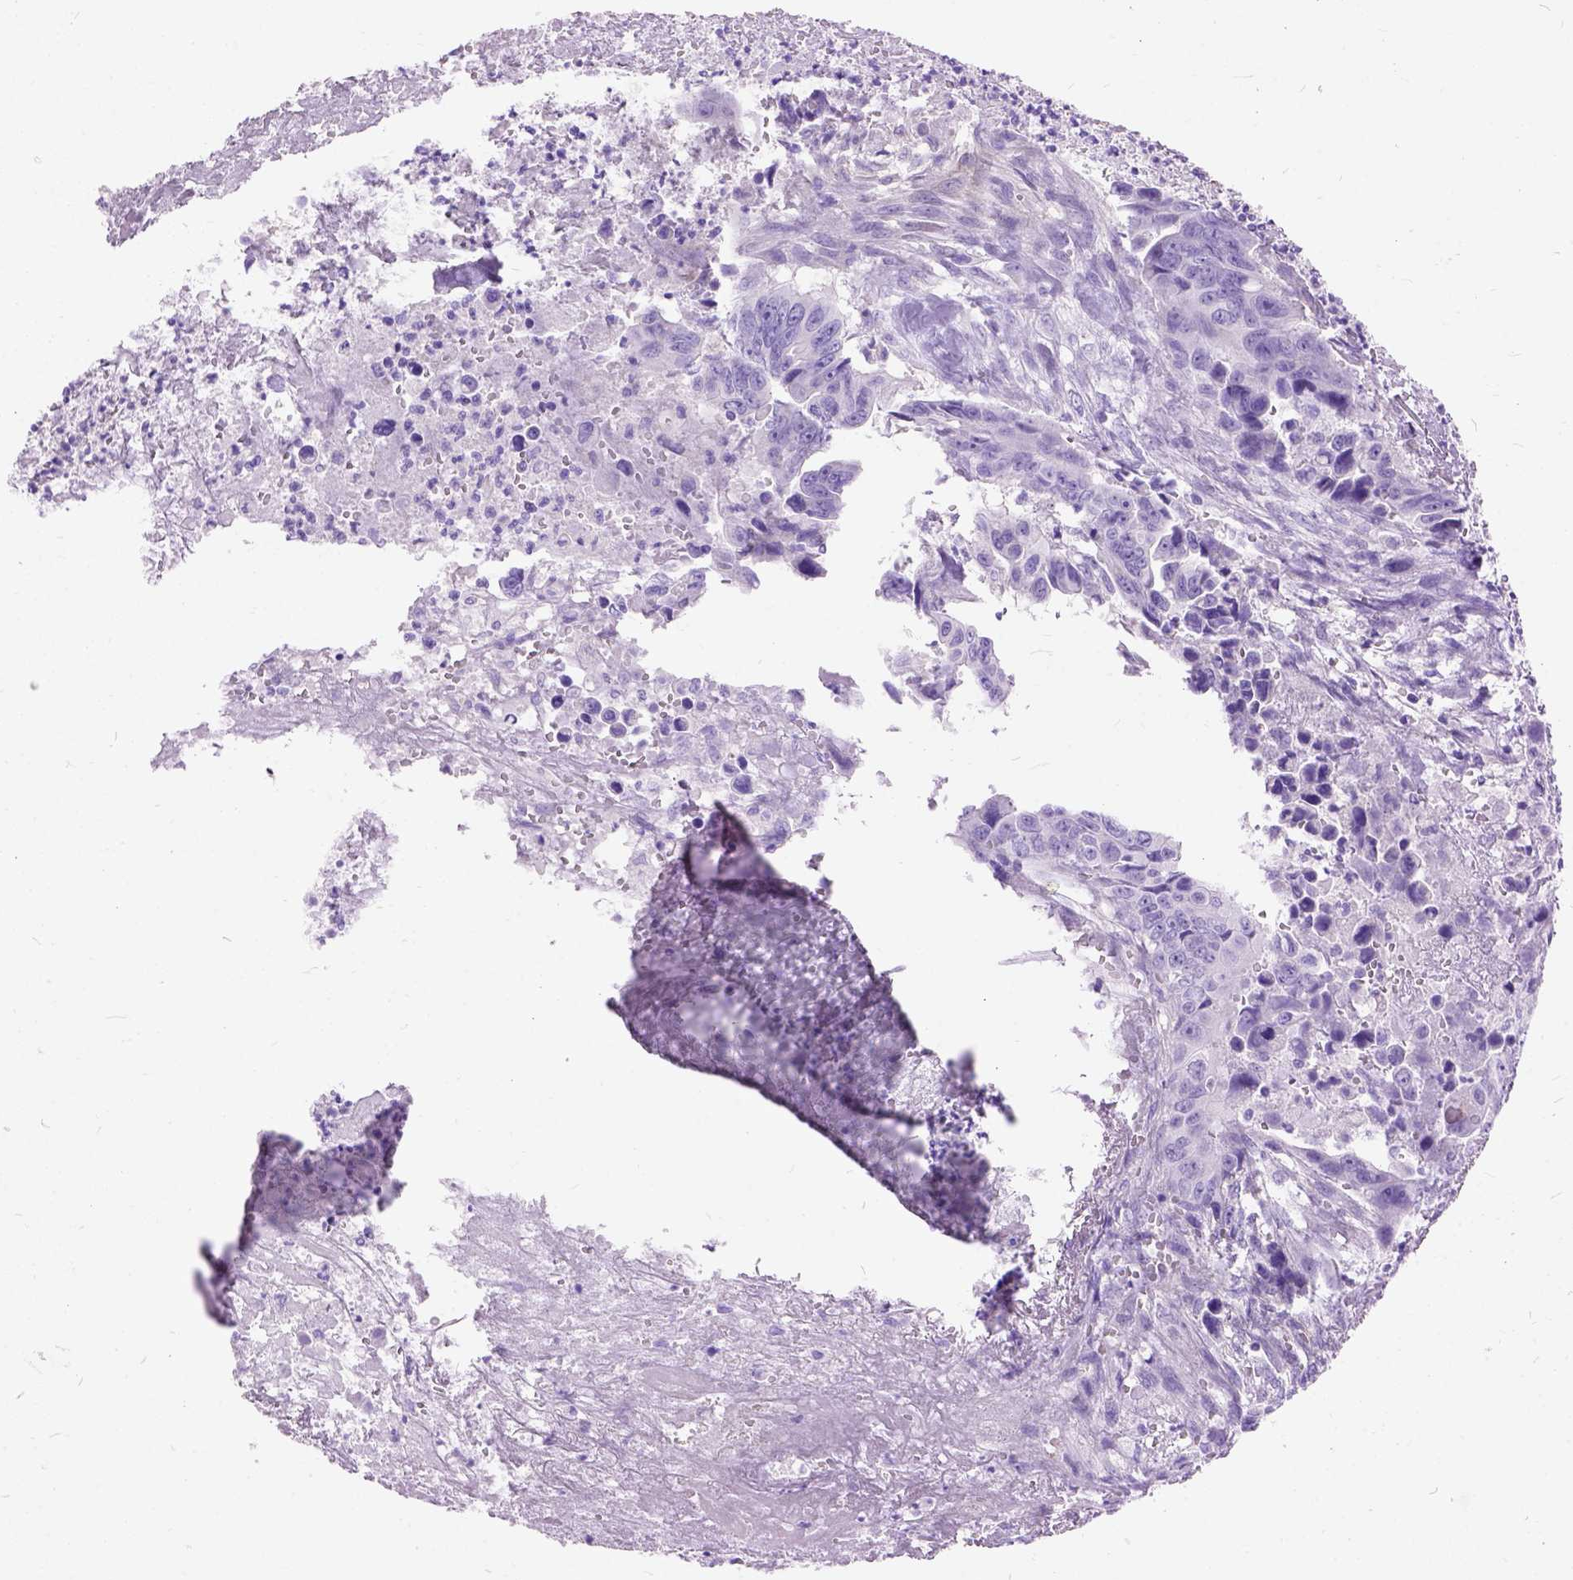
{"staining": {"intensity": "negative", "quantity": "none", "location": "none"}, "tissue": "colorectal cancer", "cell_type": "Tumor cells", "image_type": "cancer", "snomed": [{"axis": "morphology", "description": "Adenocarcinoma, NOS"}, {"axis": "topography", "description": "Colon"}], "caption": "The histopathology image displays no staining of tumor cells in colorectal cancer (adenocarcinoma).", "gene": "MAPT", "patient": {"sex": "female", "age": 87}}